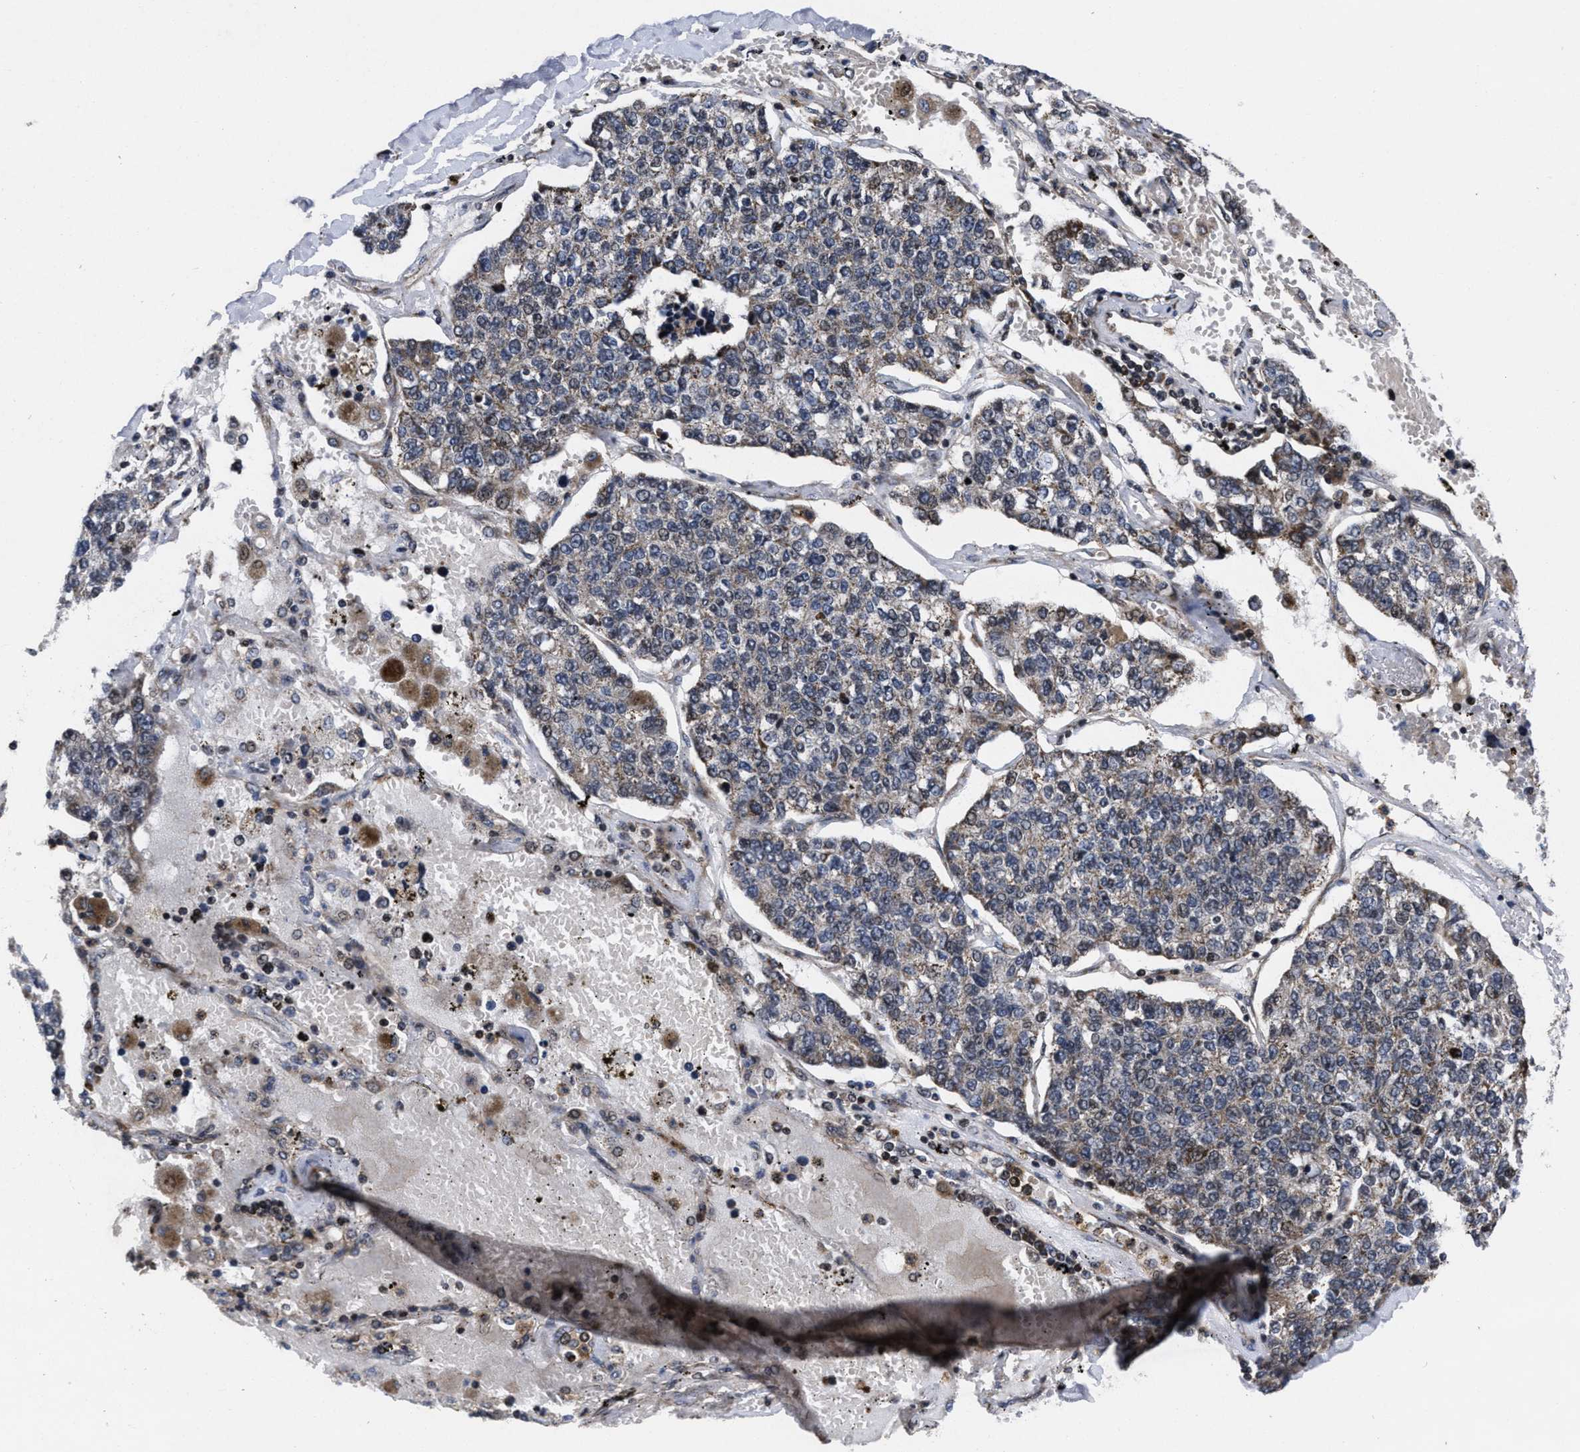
{"staining": {"intensity": "moderate", "quantity": "<25%", "location": "cytoplasmic/membranous"}, "tissue": "lung cancer", "cell_type": "Tumor cells", "image_type": "cancer", "snomed": [{"axis": "morphology", "description": "Adenocarcinoma, NOS"}, {"axis": "topography", "description": "Lung"}], "caption": "Approximately <25% of tumor cells in lung cancer reveal moderate cytoplasmic/membranous protein staining as visualized by brown immunohistochemical staining.", "gene": "MRPL50", "patient": {"sex": "male", "age": 49}}